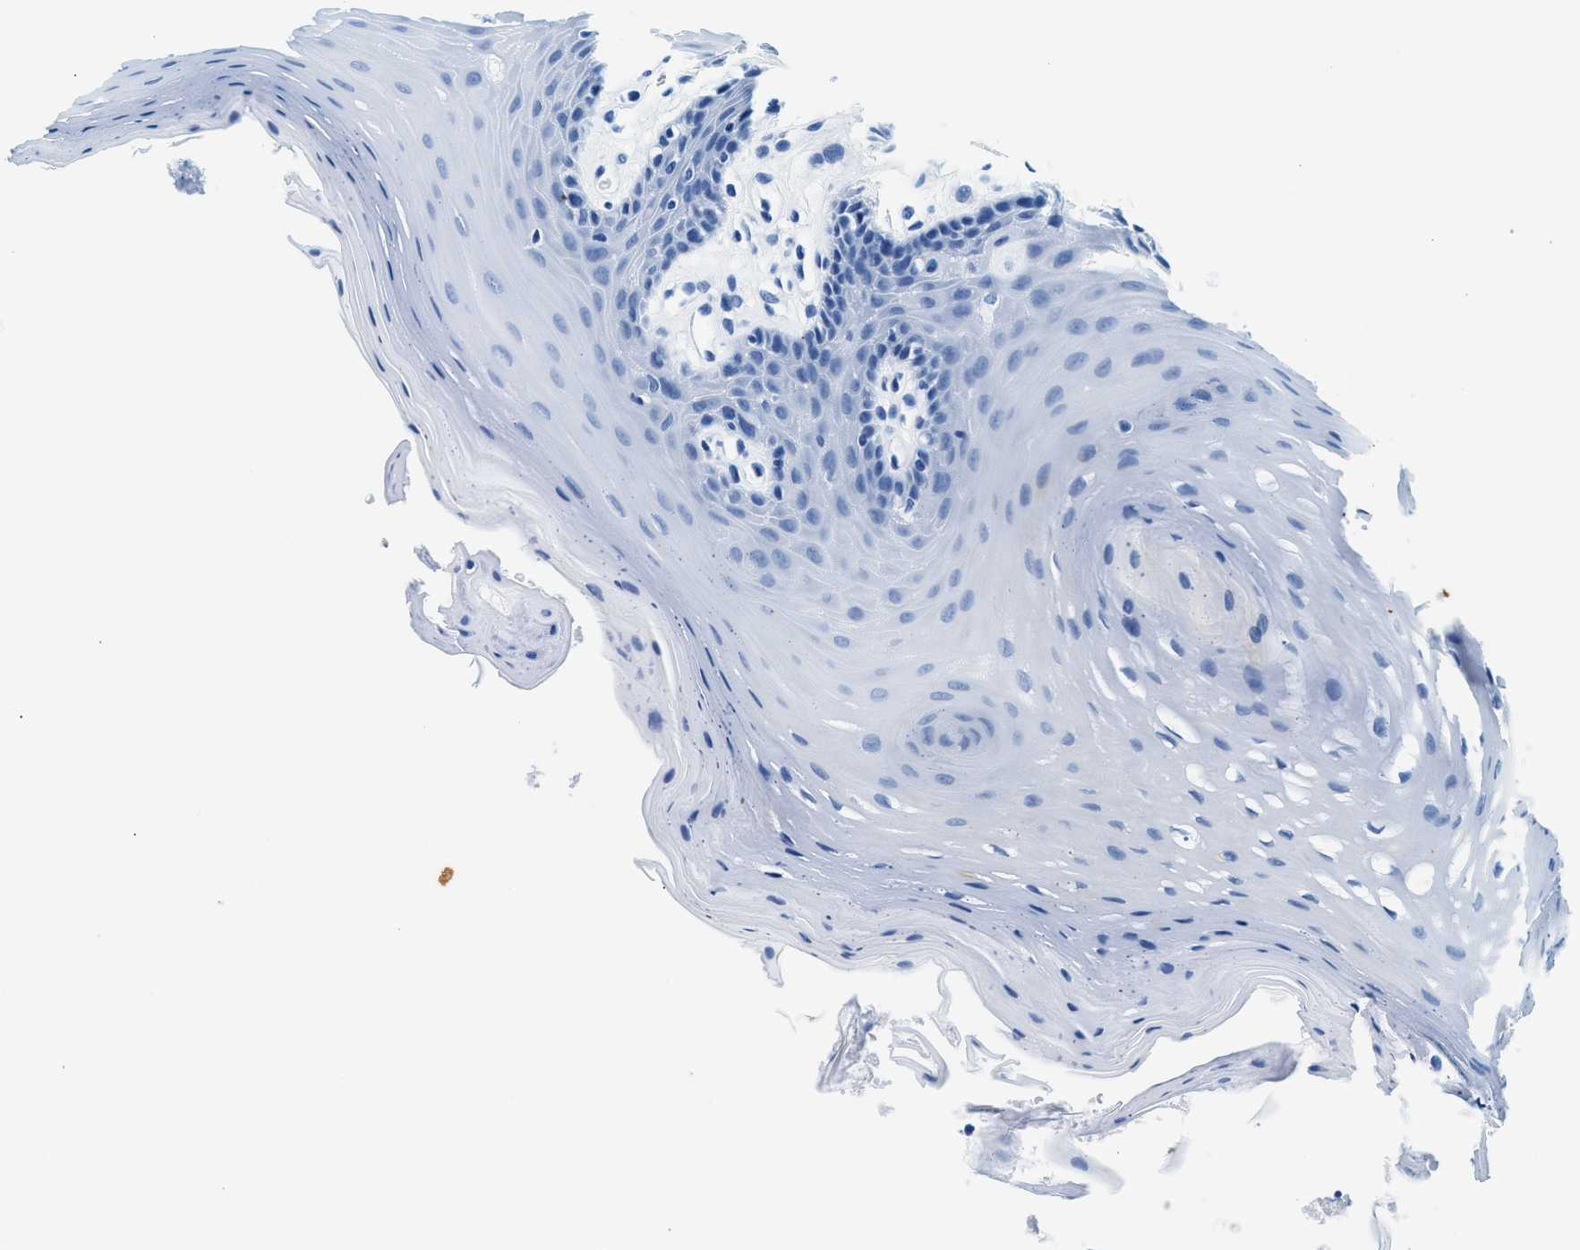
{"staining": {"intensity": "negative", "quantity": "none", "location": "none"}, "tissue": "oral mucosa", "cell_type": "Squamous epithelial cells", "image_type": "normal", "snomed": [{"axis": "morphology", "description": "Normal tissue, NOS"}, {"axis": "morphology", "description": "Squamous cell carcinoma, NOS"}, {"axis": "topography", "description": "Oral tissue"}, {"axis": "topography", "description": "Head-Neck"}], "caption": "This is a histopathology image of immunohistochemistry (IHC) staining of normal oral mucosa, which shows no staining in squamous epithelial cells.", "gene": "VPS53", "patient": {"sex": "male", "age": 71}}